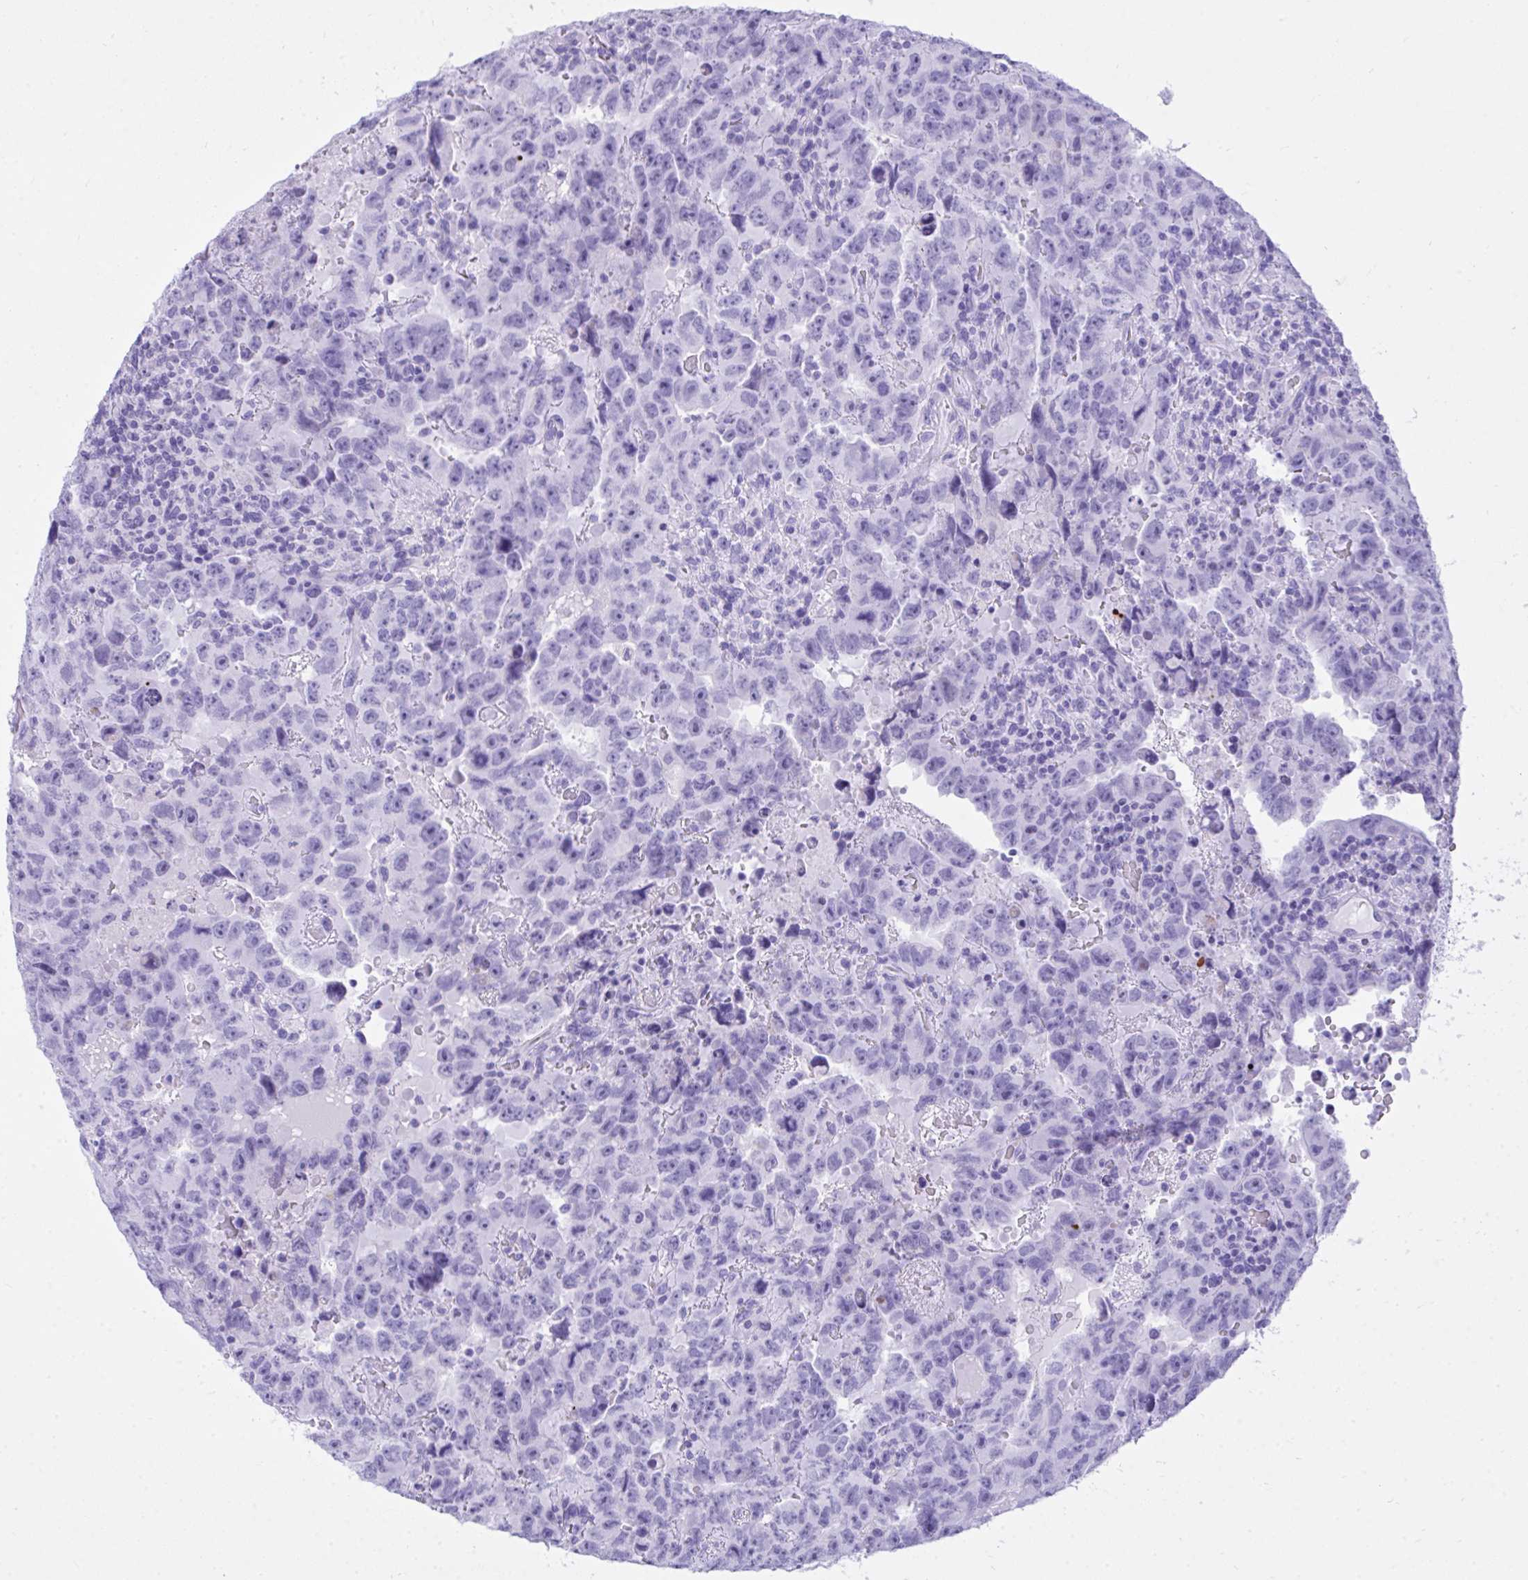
{"staining": {"intensity": "negative", "quantity": "none", "location": "none"}, "tissue": "testis cancer", "cell_type": "Tumor cells", "image_type": "cancer", "snomed": [{"axis": "morphology", "description": "Carcinoma, Embryonal, NOS"}, {"axis": "topography", "description": "Testis"}], "caption": "A high-resolution micrograph shows immunohistochemistry staining of testis cancer (embryonal carcinoma), which reveals no significant staining in tumor cells.", "gene": "BEX5", "patient": {"sex": "male", "age": 24}}